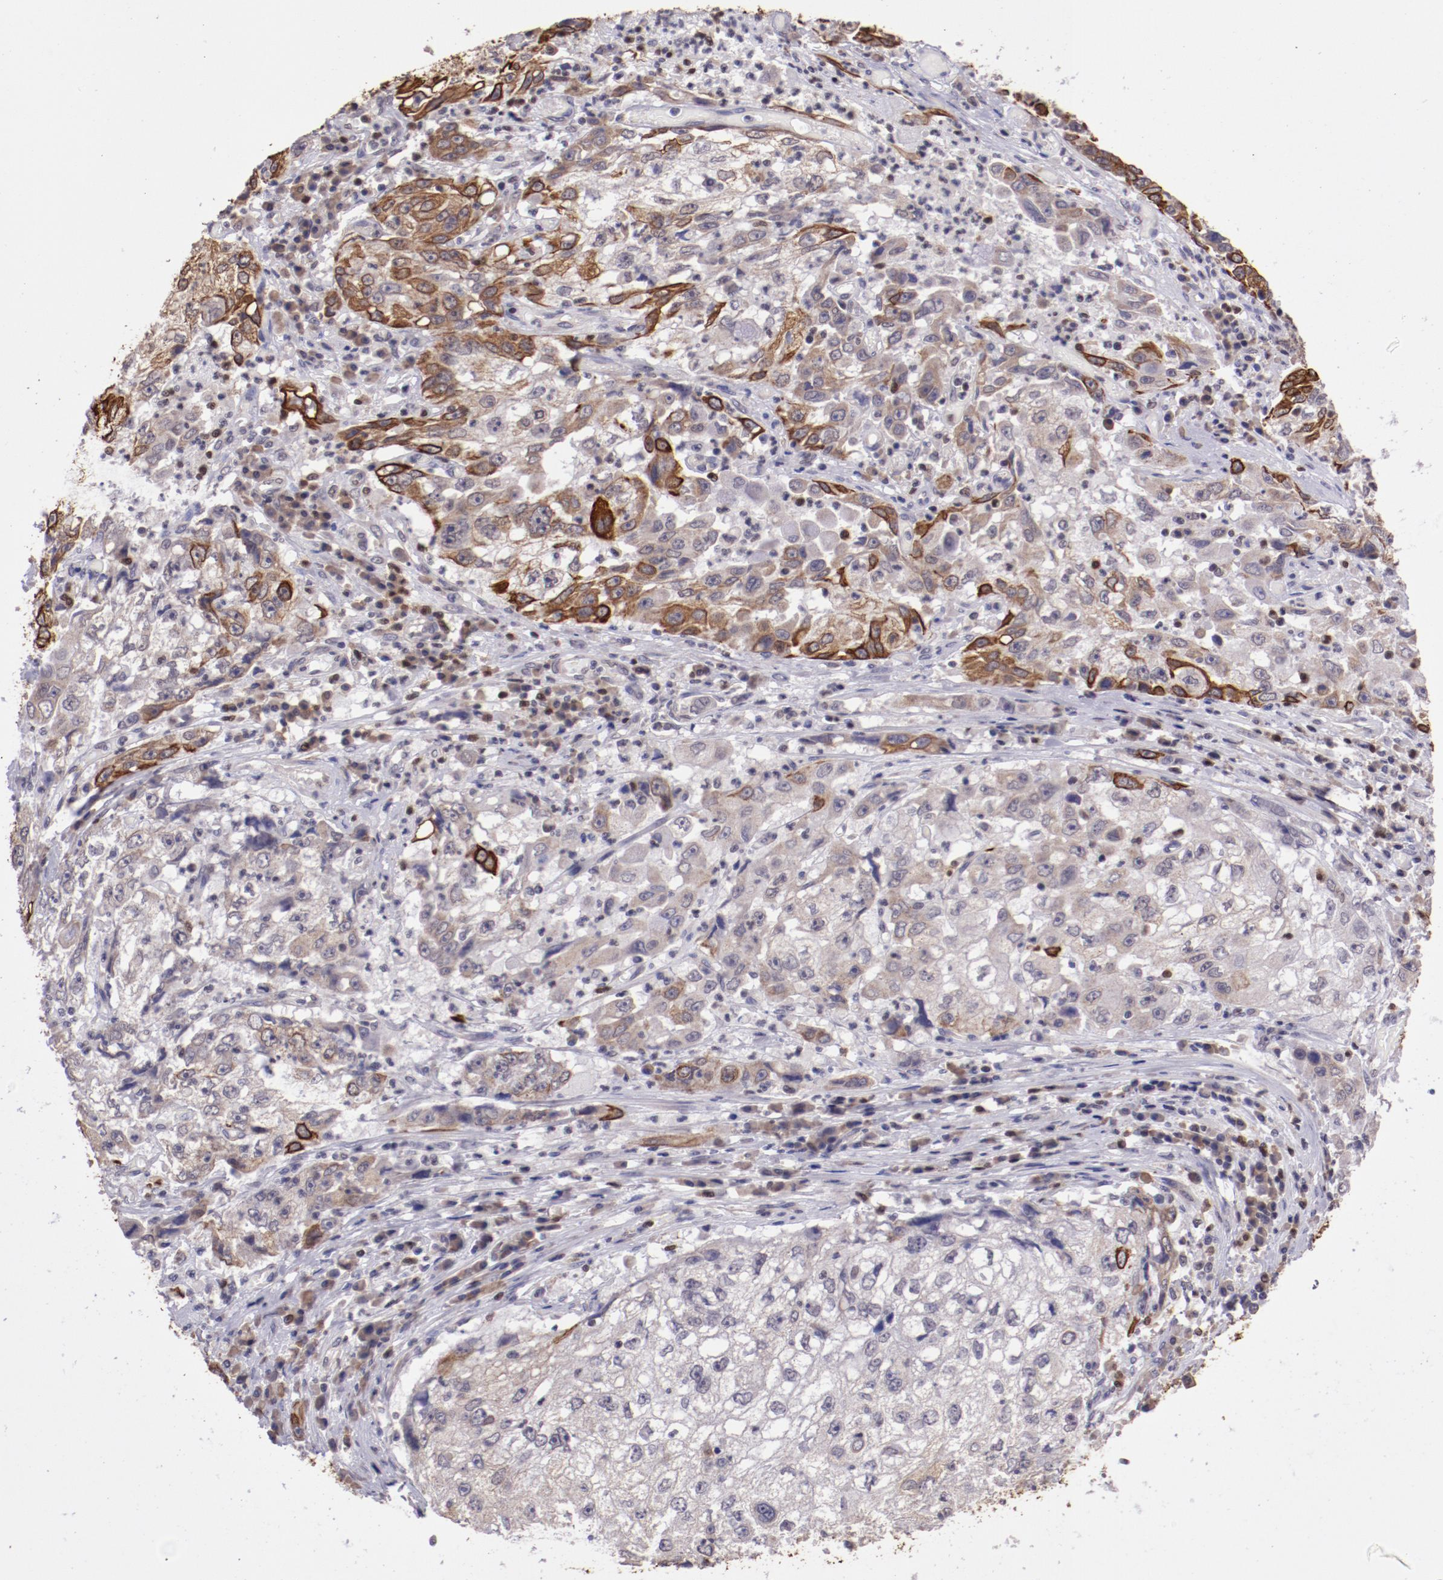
{"staining": {"intensity": "moderate", "quantity": "<25%", "location": "cytoplasmic/membranous"}, "tissue": "cervical cancer", "cell_type": "Tumor cells", "image_type": "cancer", "snomed": [{"axis": "morphology", "description": "Squamous cell carcinoma, NOS"}, {"axis": "topography", "description": "Cervix"}], "caption": "Cervical cancer (squamous cell carcinoma) was stained to show a protein in brown. There is low levels of moderate cytoplasmic/membranous staining in about <25% of tumor cells. (Brightfield microscopy of DAB IHC at high magnification).", "gene": "ELF1", "patient": {"sex": "female", "age": 36}}